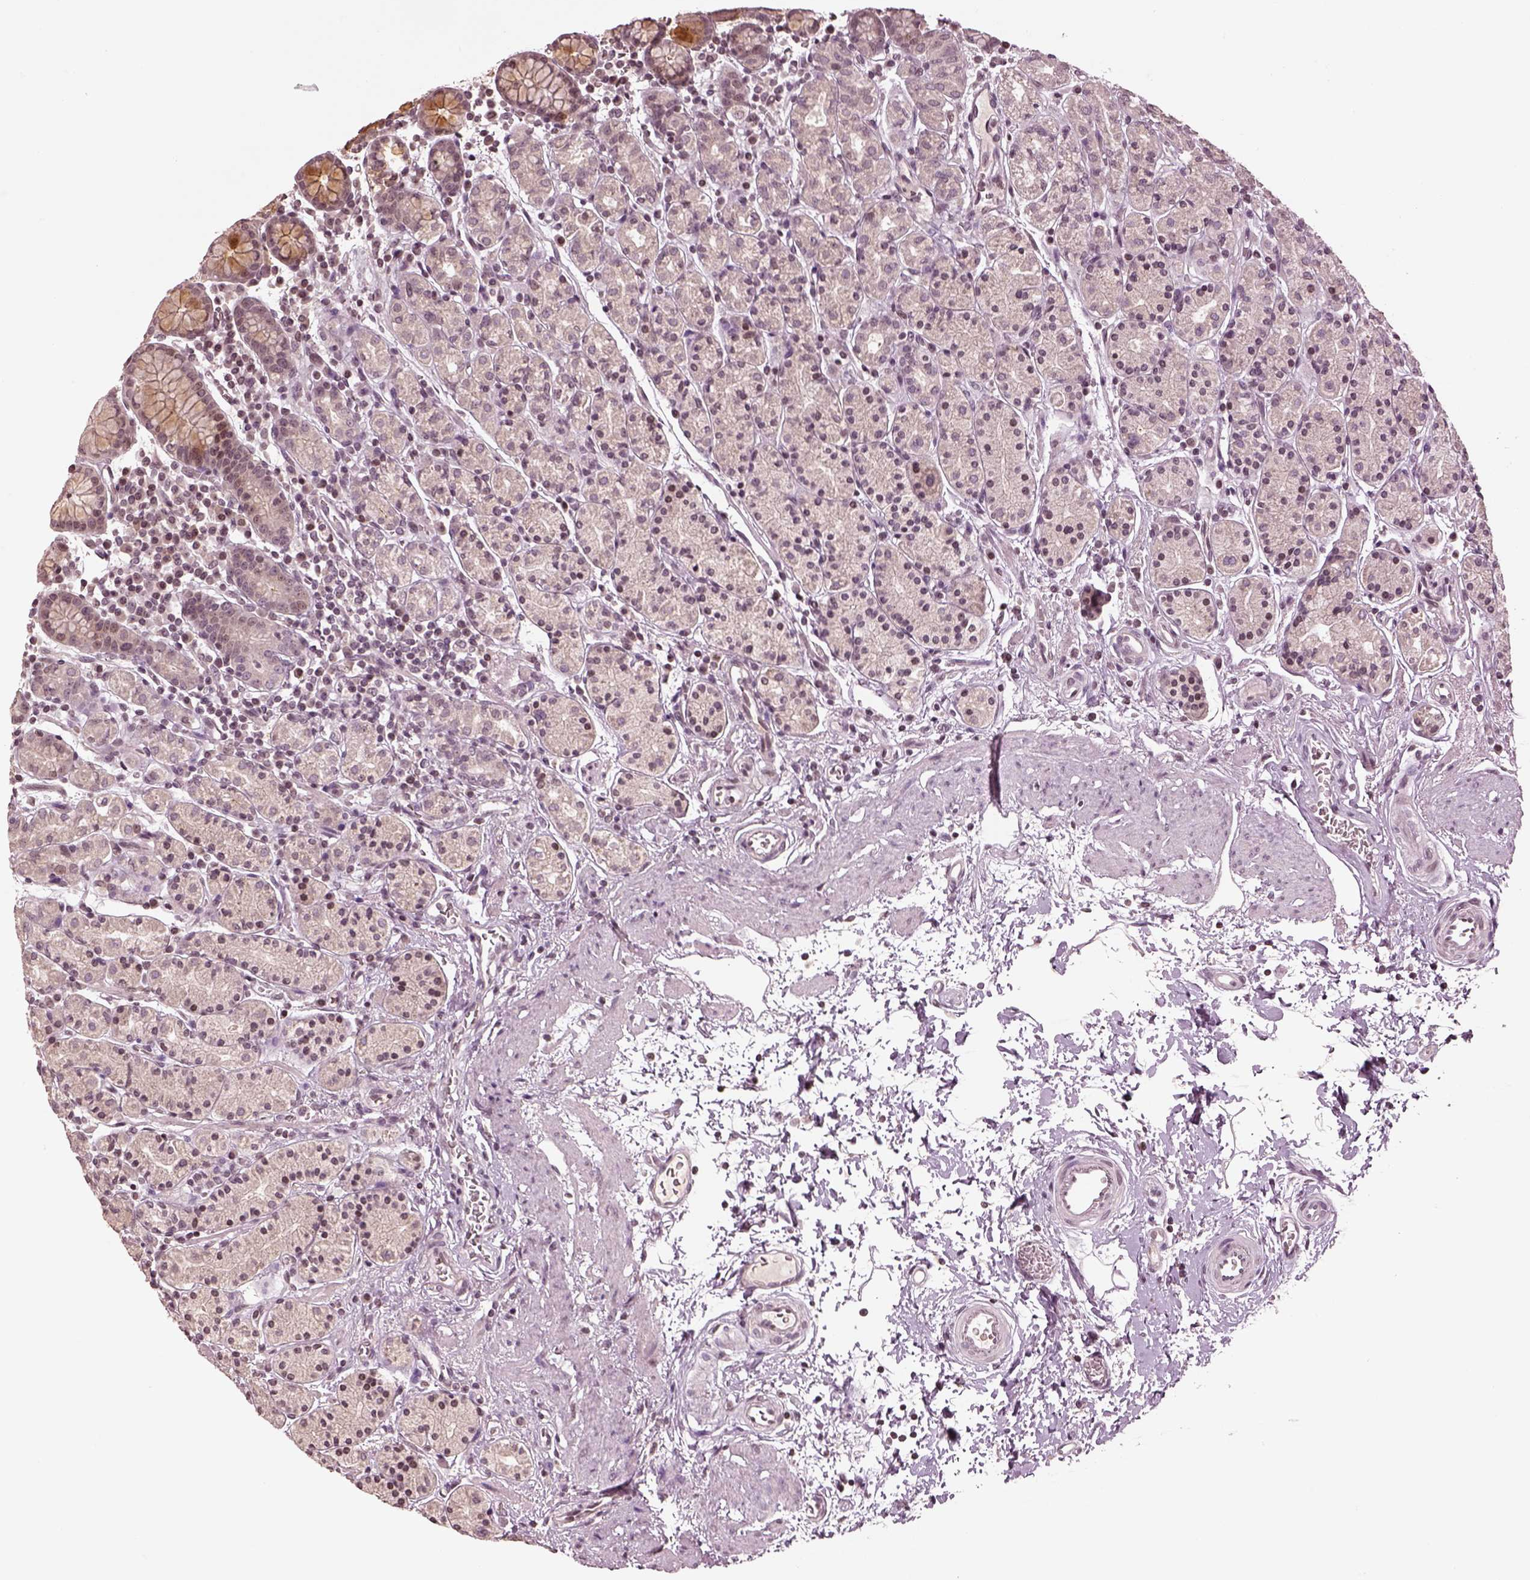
{"staining": {"intensity": "moderate", "quantity": "<25%", "location": "cytoplasmic/membranous,nuclear"}, "tissue": "stomach", "cell_type": "Glandular cells", "image_type": "normal", "snomed": [{"axis": "morphology", "description": "Normal tissue, NOS"}, {"axis": "topography", "description": "Stomach, upper"}, {"axis": "topography", "description": "Stomach"}], "caption": "This image demonstrates immunohistochemistry (IHC) staining of benign stomach, with low moderate cytoplasmic/membranous,nuclear positivity in about <25% of glandular cells.", "gene": "GRM4", "patient": {"sex": "male", "age": 62}}